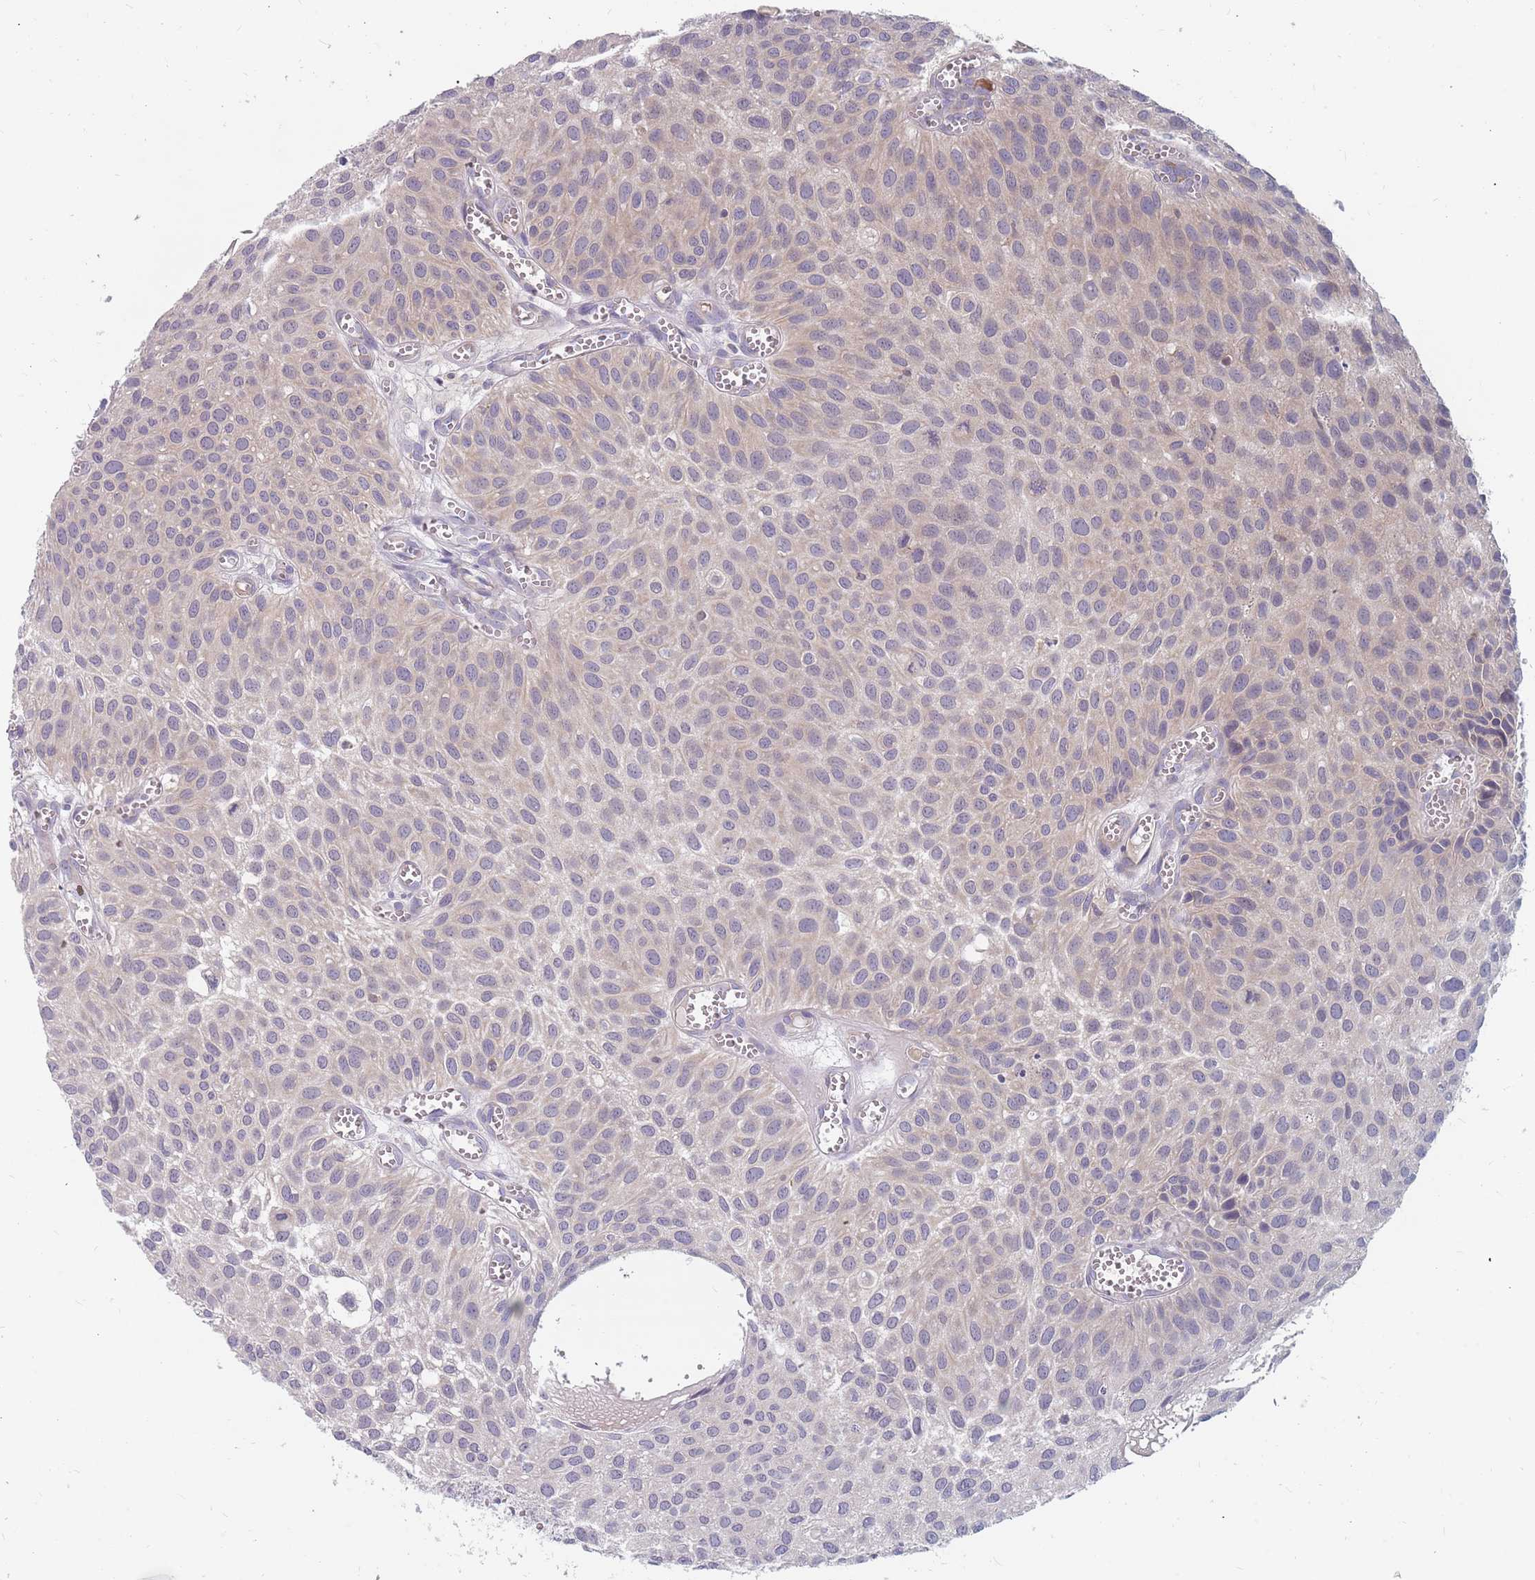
{"staining": {"intensity": "weak", "quantity": "<25%", "location": "cytoplasmic/membranous"}, "tissue": "urothelial cancer", "cell_type": "Tumor cells", "image_type": "cancer", "snomed": [{"axis": "morphology", "description": "Urothelial carcinoma, Low grade"}, {"axis": "topography", "description": "Urinary bladder"}], "caption": "The immunohistochemistry (IHC) histopathology image has no significant staining in tumor cells of urothelial cancer tissue.", "gene": "CMTR2", "patient": {"sex": "male", "age": 88}}